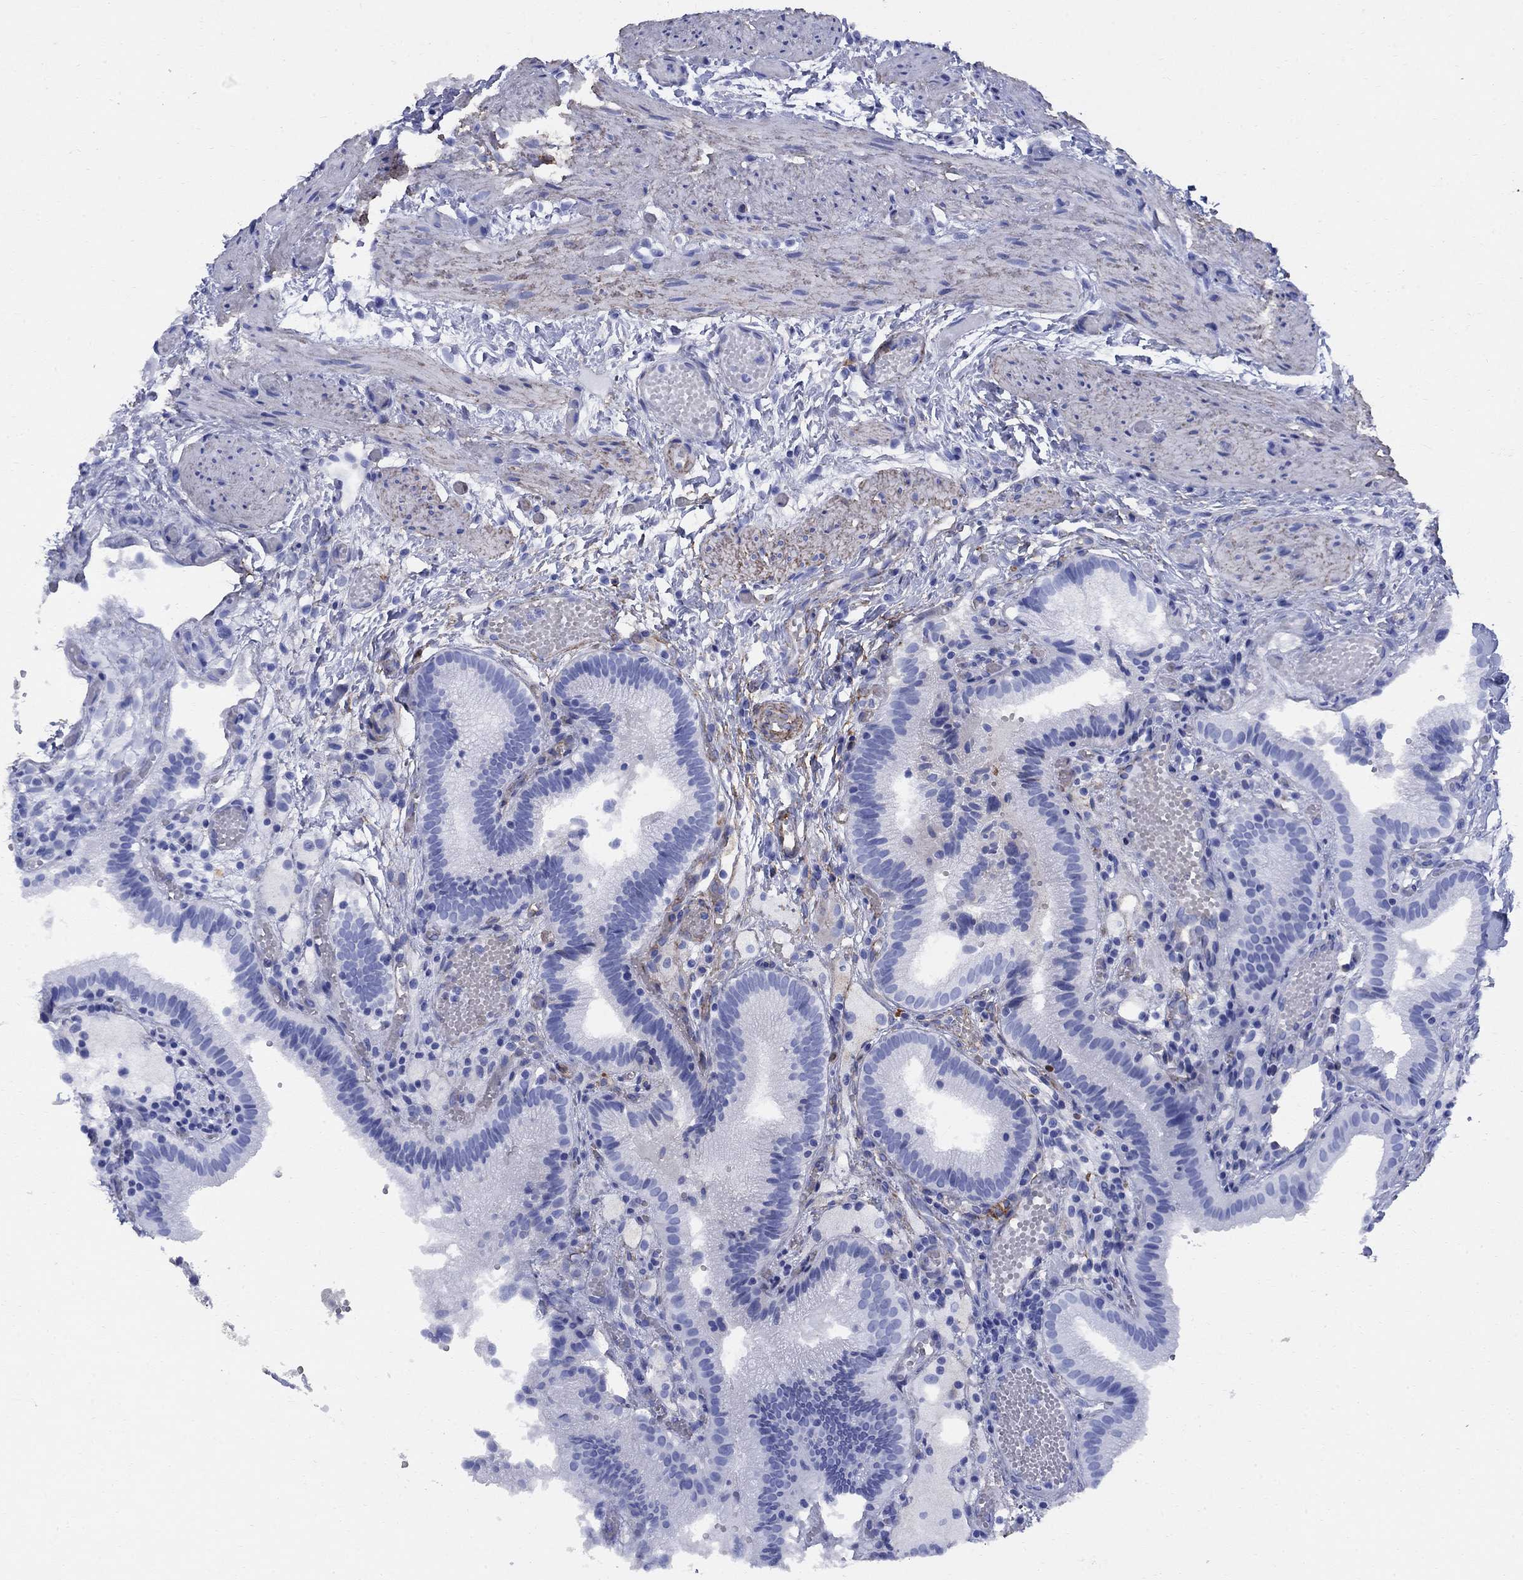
{"staining": {"intensity": "negative", "quantity": "none", "location": "none"}, "tissue": "gallbladder", "cell_type": "Glandular cells", "image_type": "normal", "snomed": [{"axis": "morphology", "description": "Normal tissue, NOS"}, {"axis": "topography", "description": "Gallbladder"}], "caption": "A high-resolution histopathology image shows IHC staining of normal gallbladder, which displays no significant staining in glandular cells.", "gene": "VTN", "patient": {"sex": "female", "age": 24}}